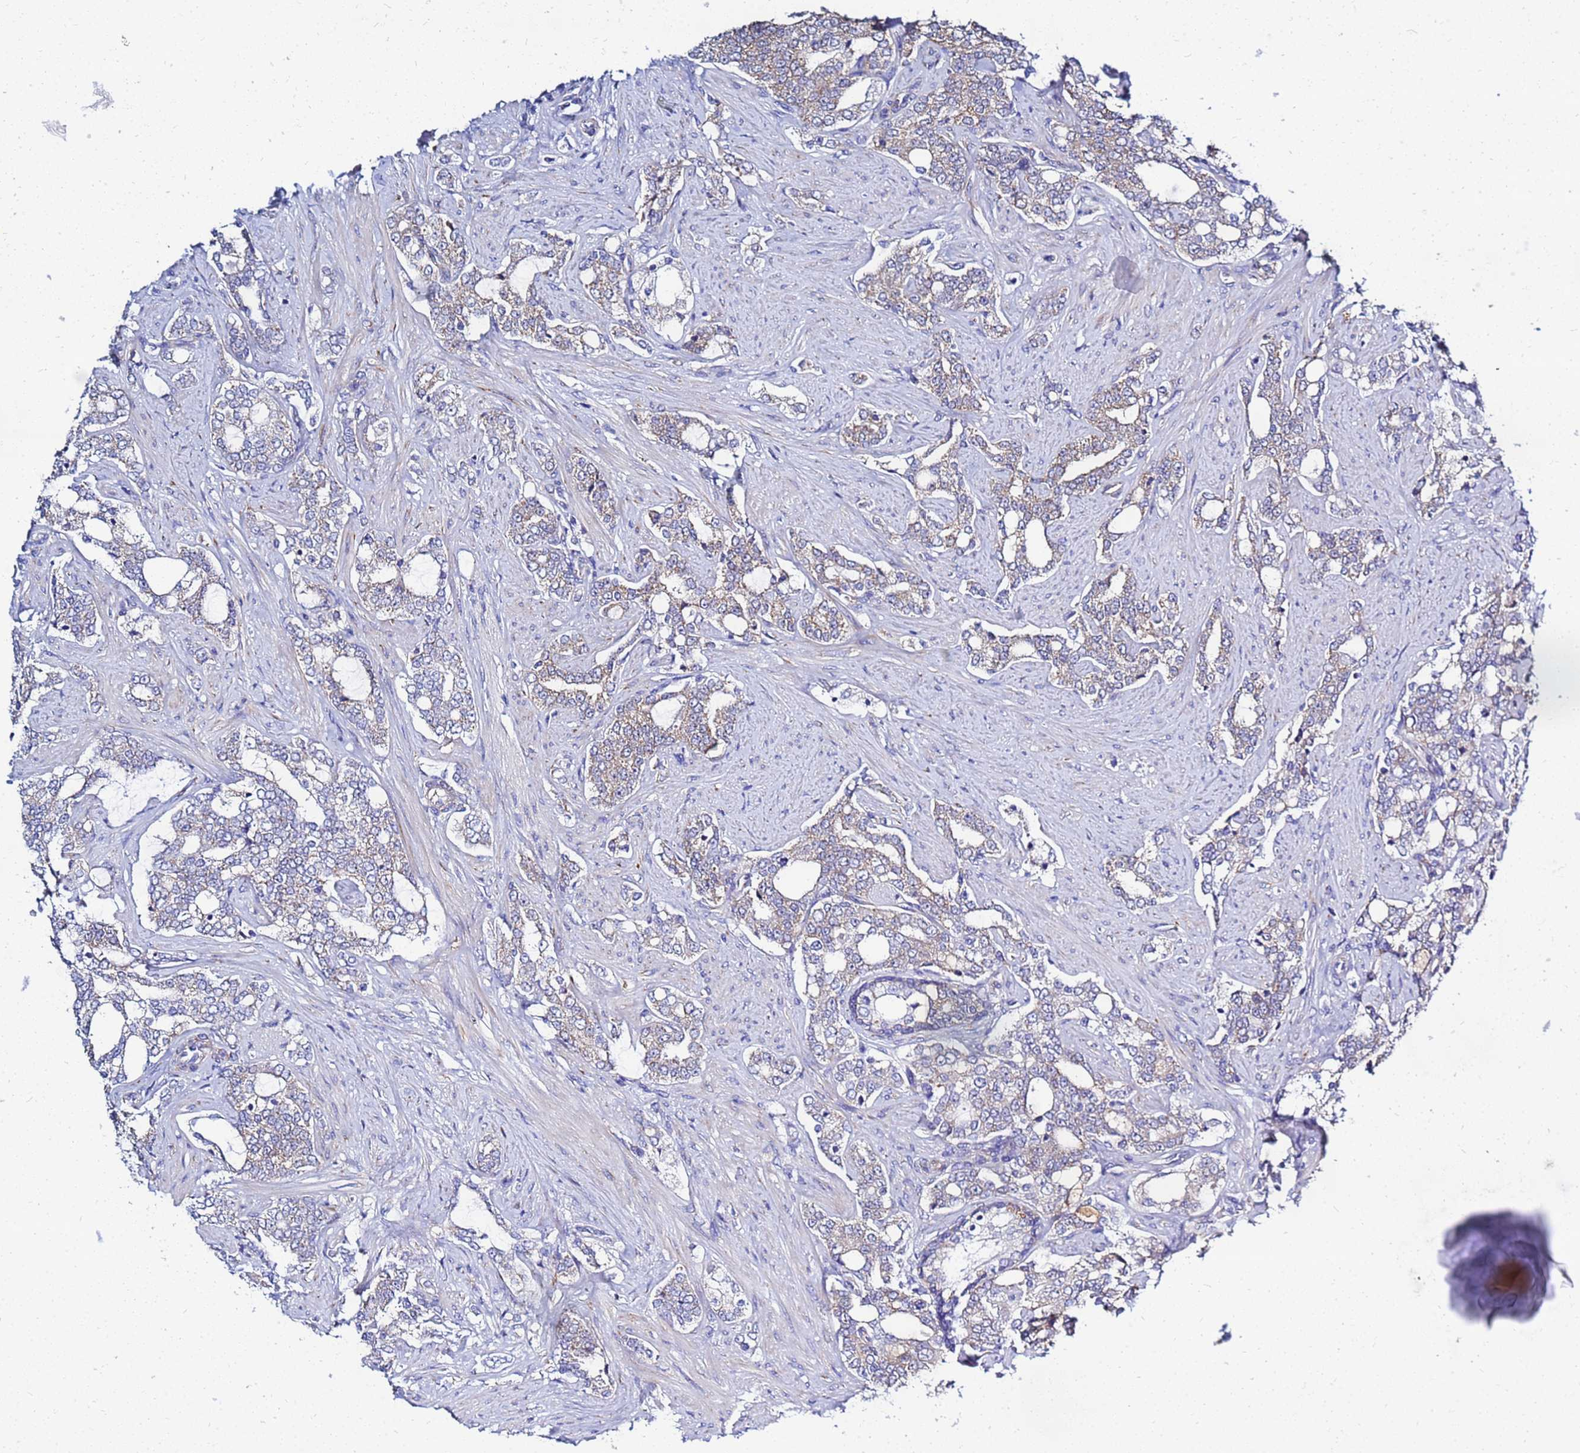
{"staining": {"intensity": "weak", "quantity": "25%-75%", "location": "cytoplasmic/membranous"}, "tissue": "prostate cancer", "cell_type": "Tumor cells", "image_type": "cancer", "snomed": [{"axis": "morphology", "description": "Adenocarcinoma, High grade"}, {"axis": "topography", "description": "Prostate"}], "caption": "An IHC image of tumor tissue is shown. Protein staining in brown labels weak cytoplasmic/membranous positivity in prostate cancer (high-grade adenocarcinoma) within tumor cells. The staining was performed using DAB (3,3'-diaminobenzidine), with brown indicating positive protein expression. Nuclei are stained blue with hematoxylin.", "gene": "FAHD2A", "patient": {"sex": "male", "age": 64}}